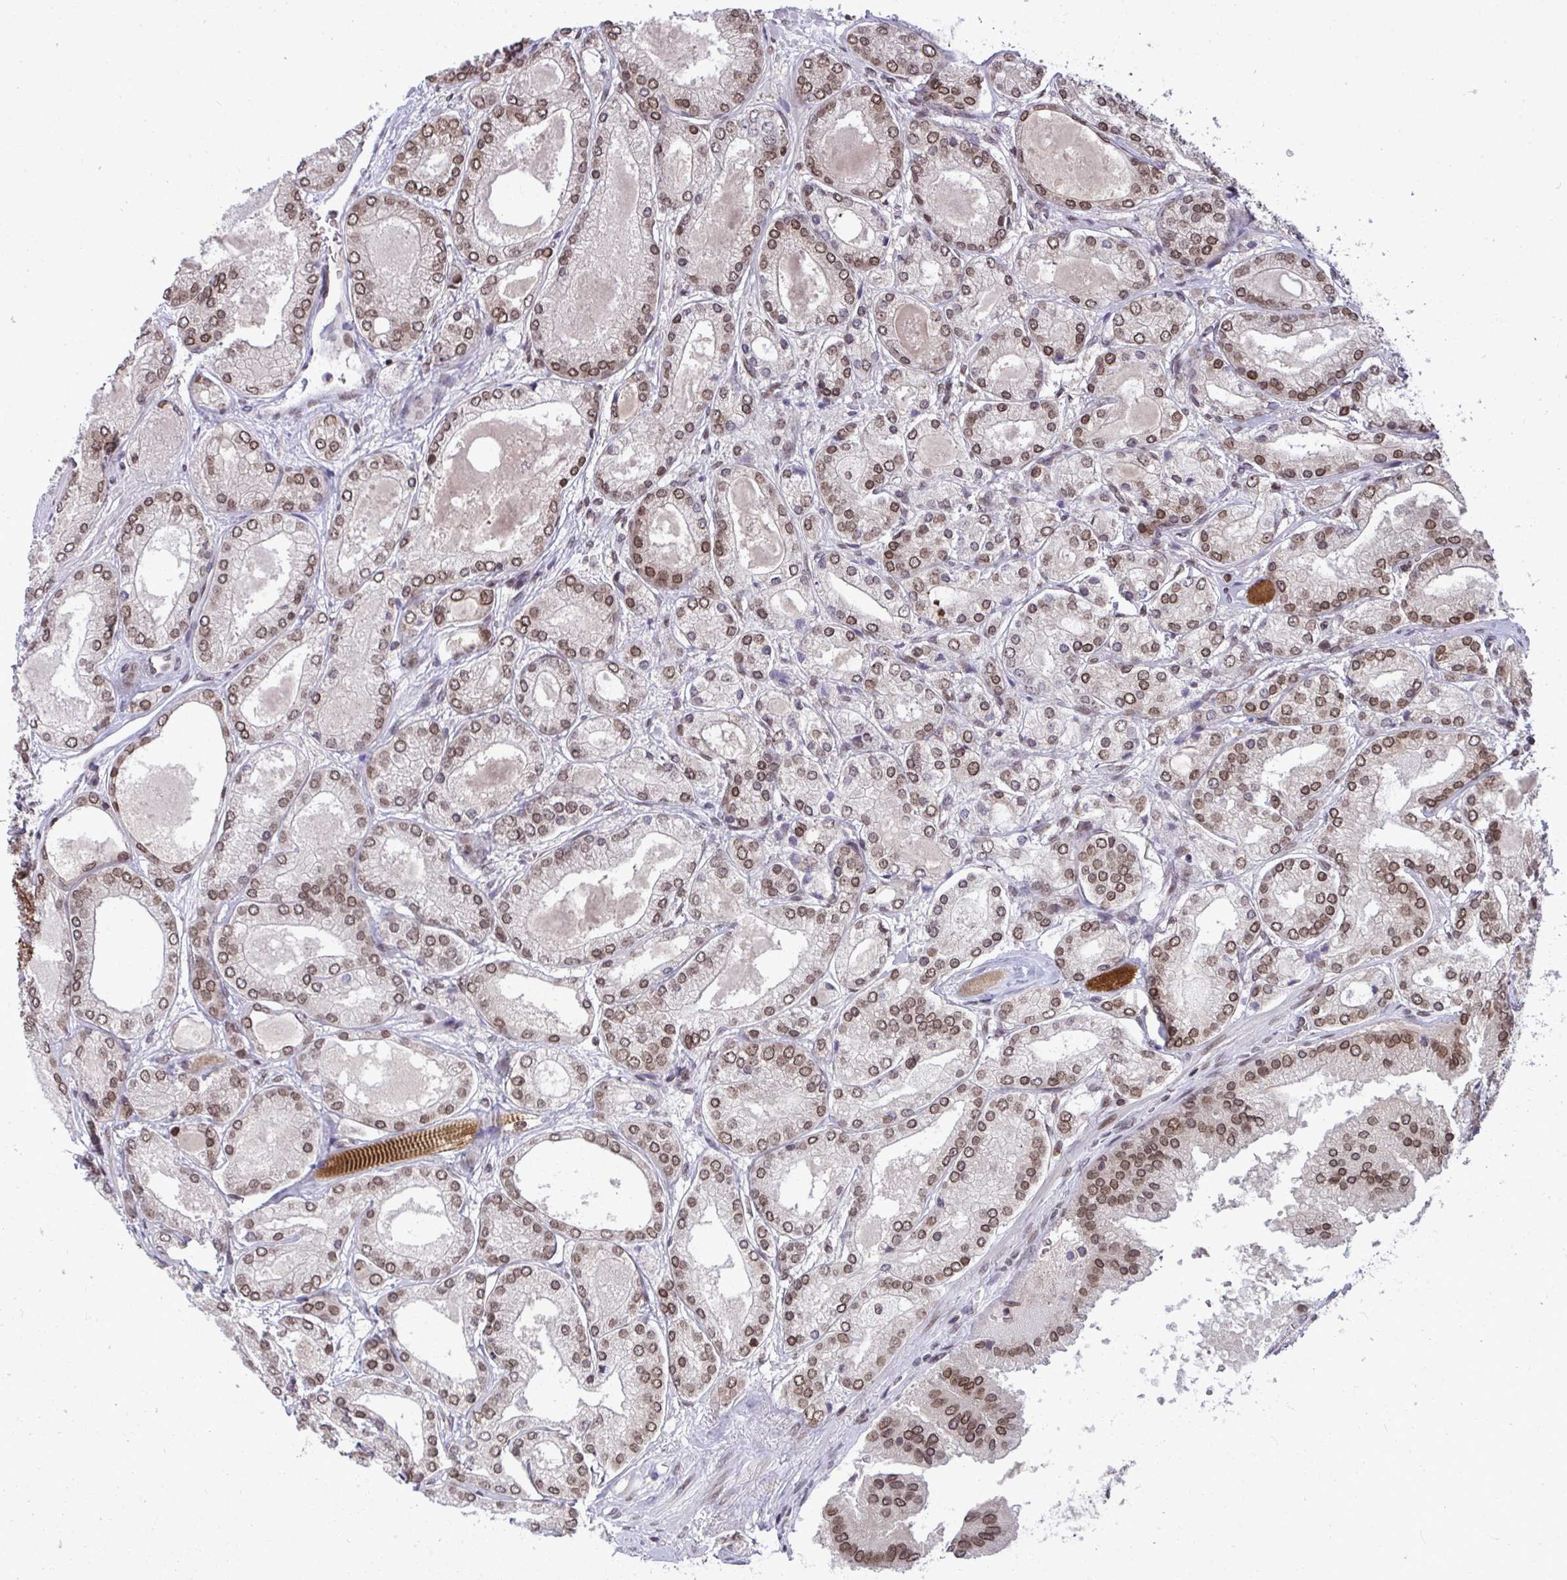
{"staining": {"intensity": "moderate", "quantity": ">75%", "location": "nuclear"}, "tissue": "prostate cancer", "cell_type": "Tumor cells", "image_type": "cancer", "snomed": [{"axis": "morphology", "description": "Adenocarcinoma, High grade"}, {"axis": "topography", "description": "Prostate"}], "caption": "Human prostate cancer (adenocarcinoma (high-grade)) stained with a protein marker shows moderate staining in tumor cells.", "gene": "JPT1", "patient": {"sex": "male", "age": 67}}